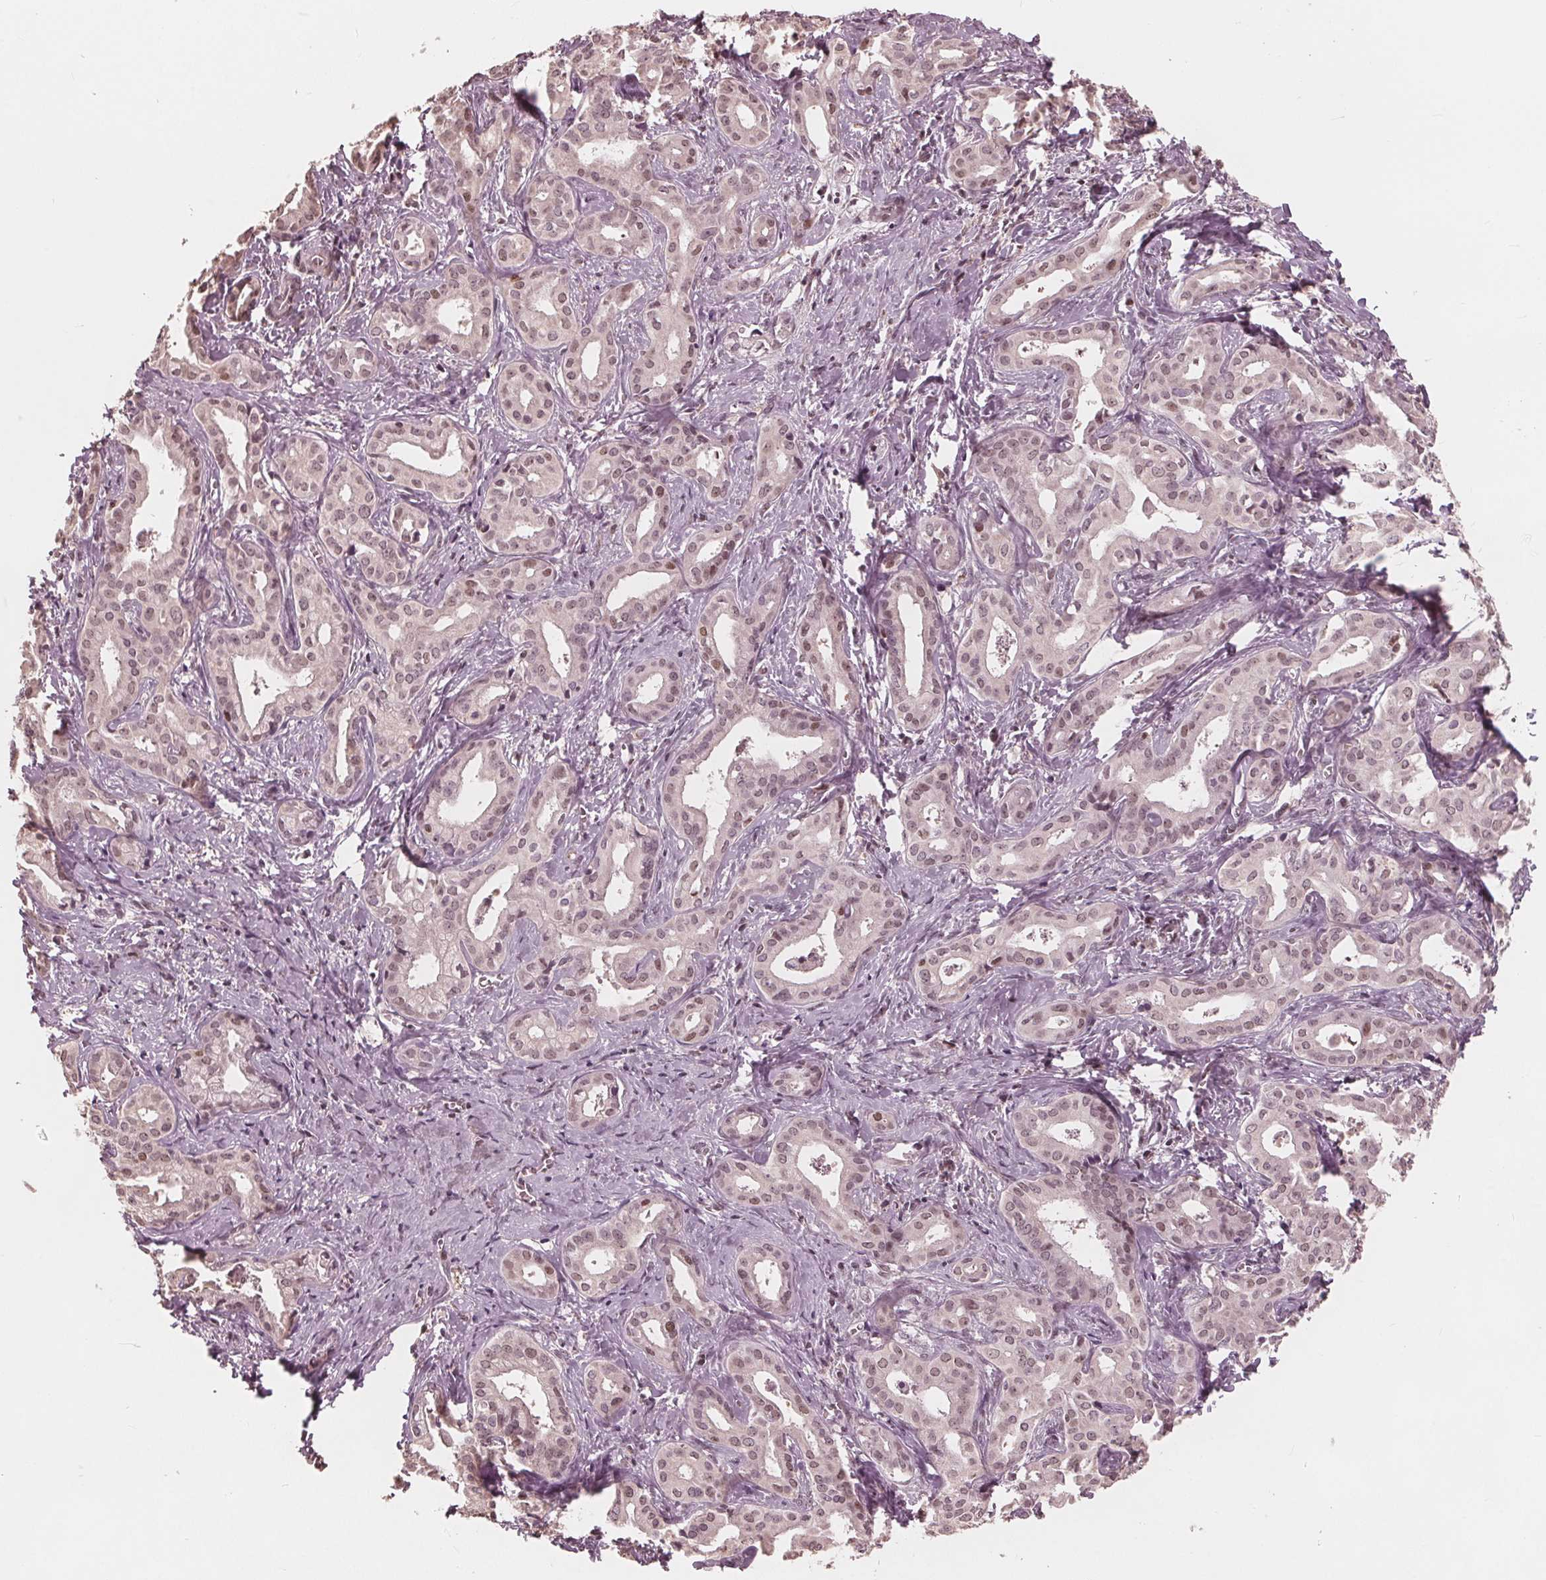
{"staining": {"intensity": "weak", "quantity": ">75%", "location": "nuclear"}, "tissue": "liver cancer", "cell_type": "Tumor cells", "image_type": "cancer", "snomed": [{"axis": "morphology", "description": "Cholangiocarcinoma"}, {"axis": "topography", "description": "Liver"}], "caption": "Cholangiocarcinoma (liver) stained for a protein shows weak nuclear positivity in tumor cells. The protein is stained brown, and the nuclei are stained in blue (DAB (3,3'-diaminobenzidine) IHC with brightfield microscopy, high magnification).", "gene": "HIRIP3", "patient": {"sex": "female", "age": 65}}